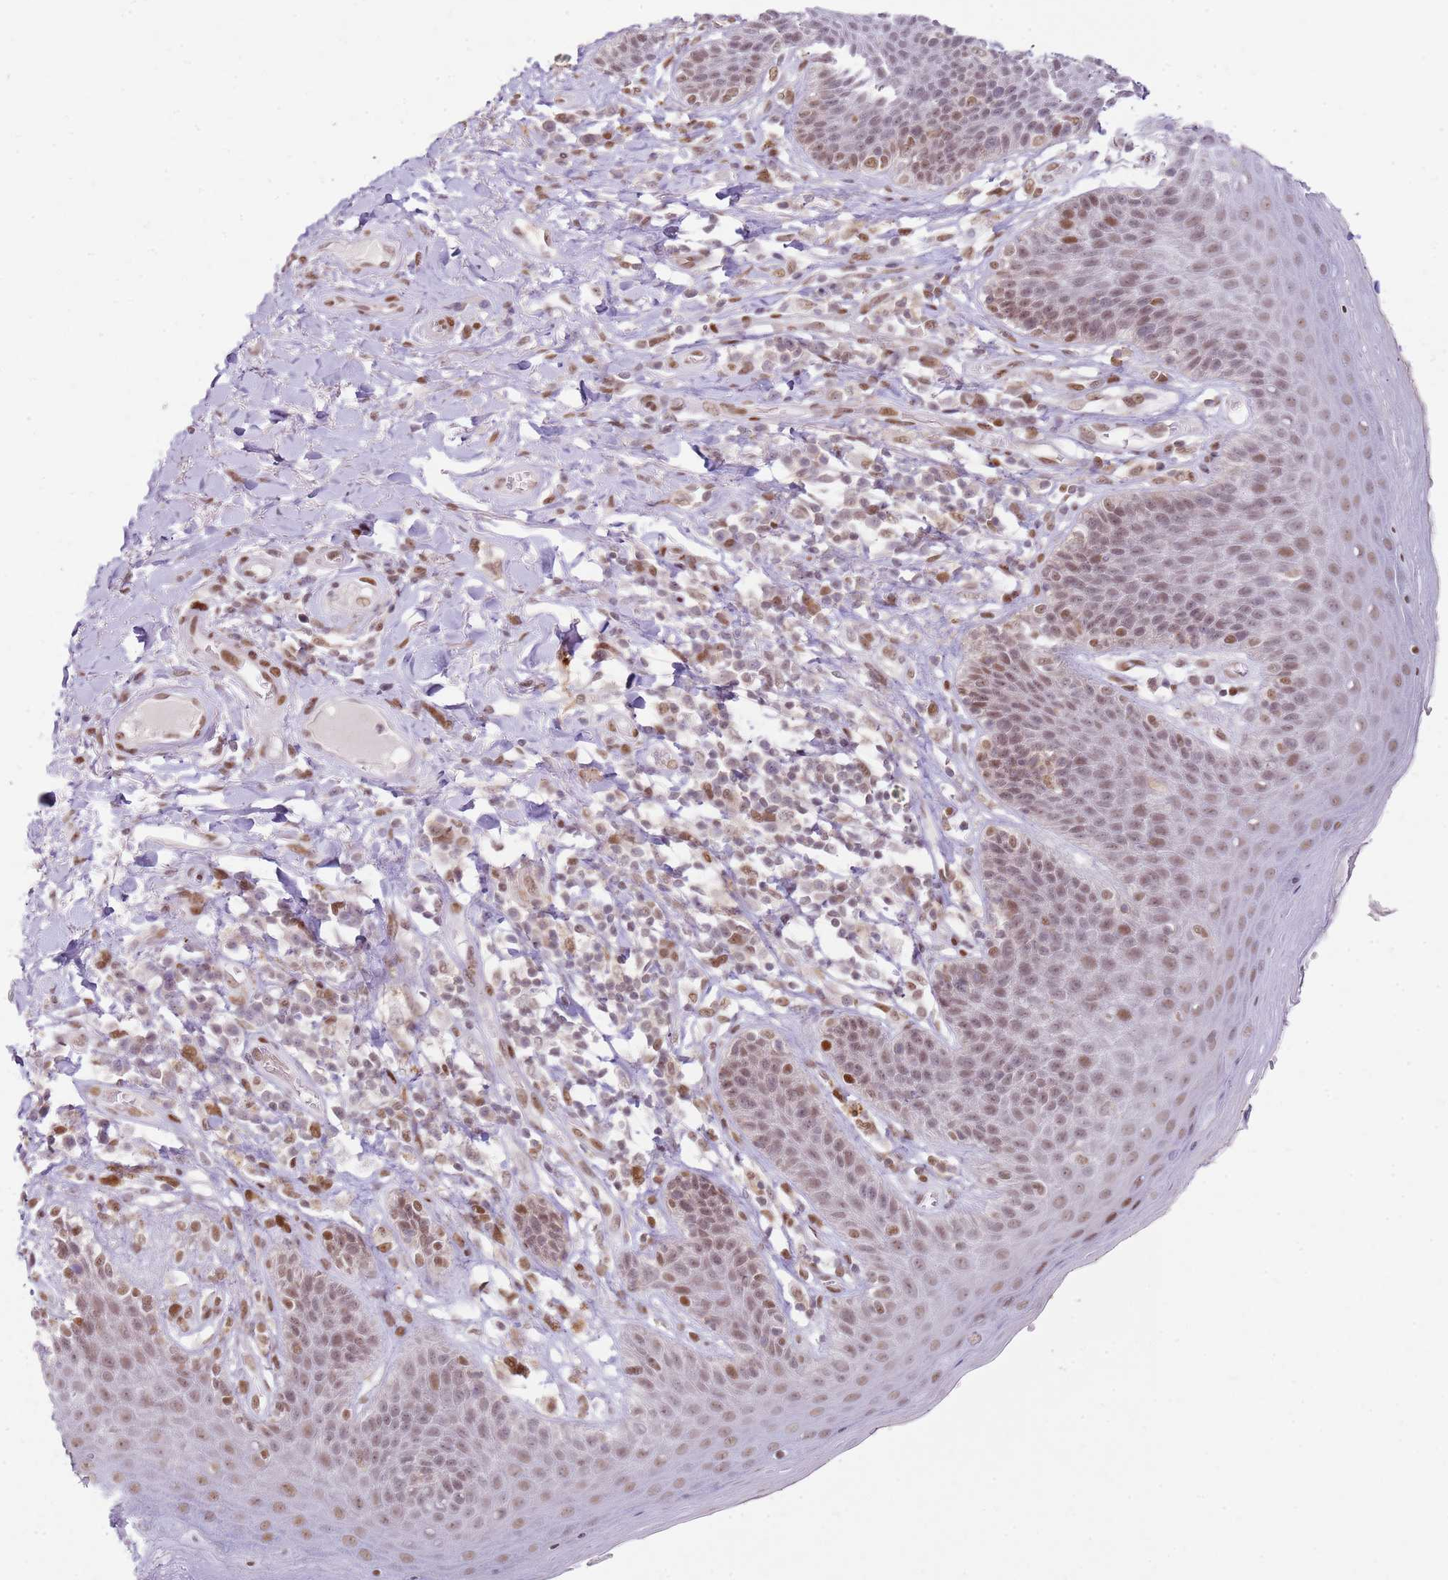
{"staining": {"intensity": "moderate", "quantity": ">75%", "location": "nuclear"}, "tissue": "skin", "cell_type": "Epidermal cells", "image_type": "normal", "snomed": [{"axis": "morphology", "description": "Normal tissue, NOS"}, {"axis": "topography", "description": "Anal"}], "caption": "Protein staining shows moderate nuclear positivity in approximately >75% of epidermal cells in benign skin.", "gene": "PHC2", "patient": {"sex": "female", "age": 89}}